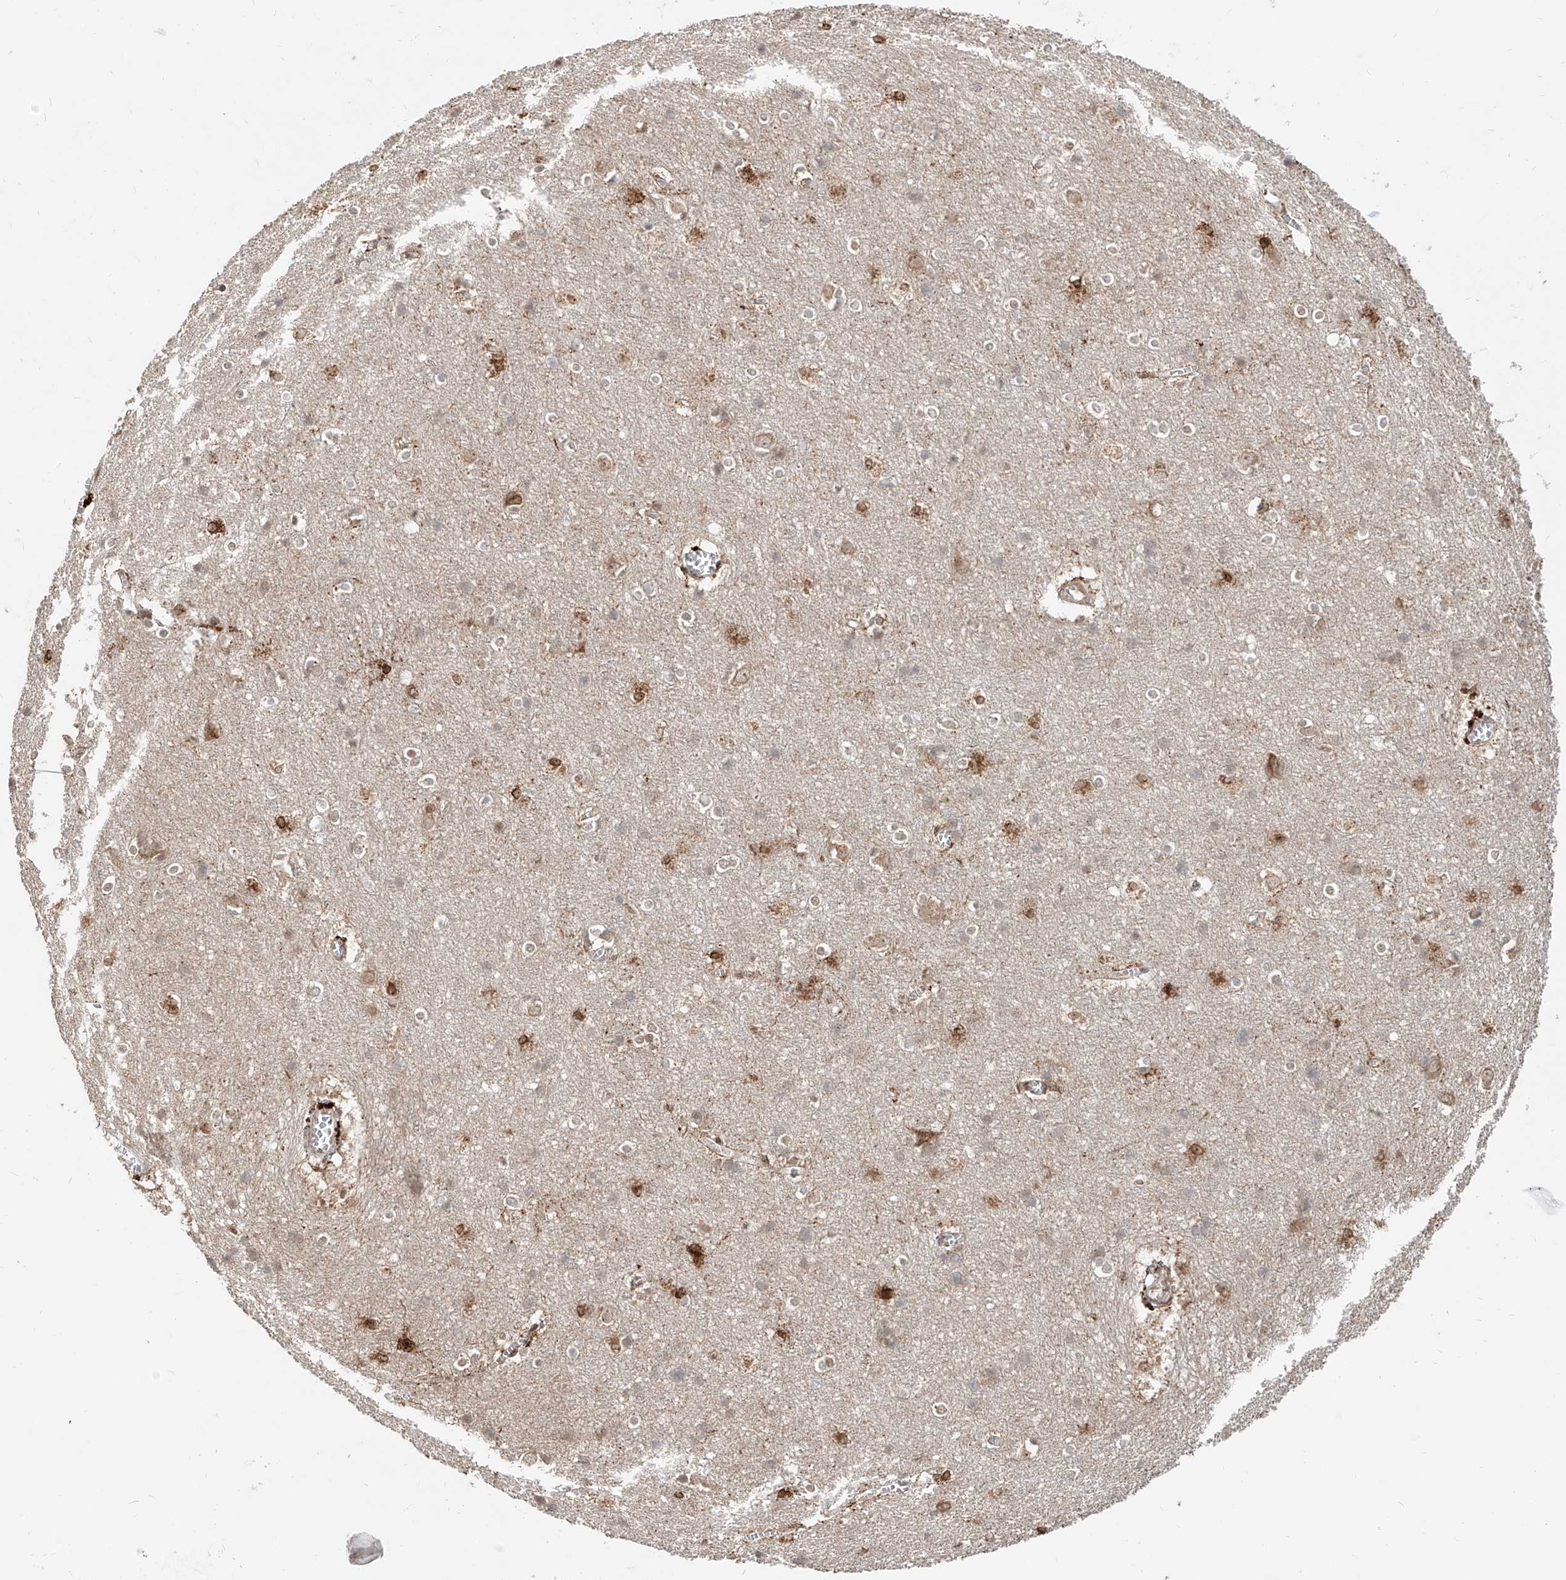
{"staining": {"intensity": "moderate", "quantity": ">75%", "location": "cytoplasmic/membranous"}, "tissue": "cerebral cortex", "cell_type": "Endothelial cells", "image_type": "normal", "snomed": [{"axis": "morphology", "description": "Normal tissue, NOS"}, {"axis": "topography", "description": "Cerebral cortex"}], "caption": "Endothelial cells exhibit medium levels of moderate cytoplasmic/membranous expression in approximately >75% of cells in normal cerebral cortex.", "gene": "ZNF710", "patient": {"sex": "male", "age": 54}}